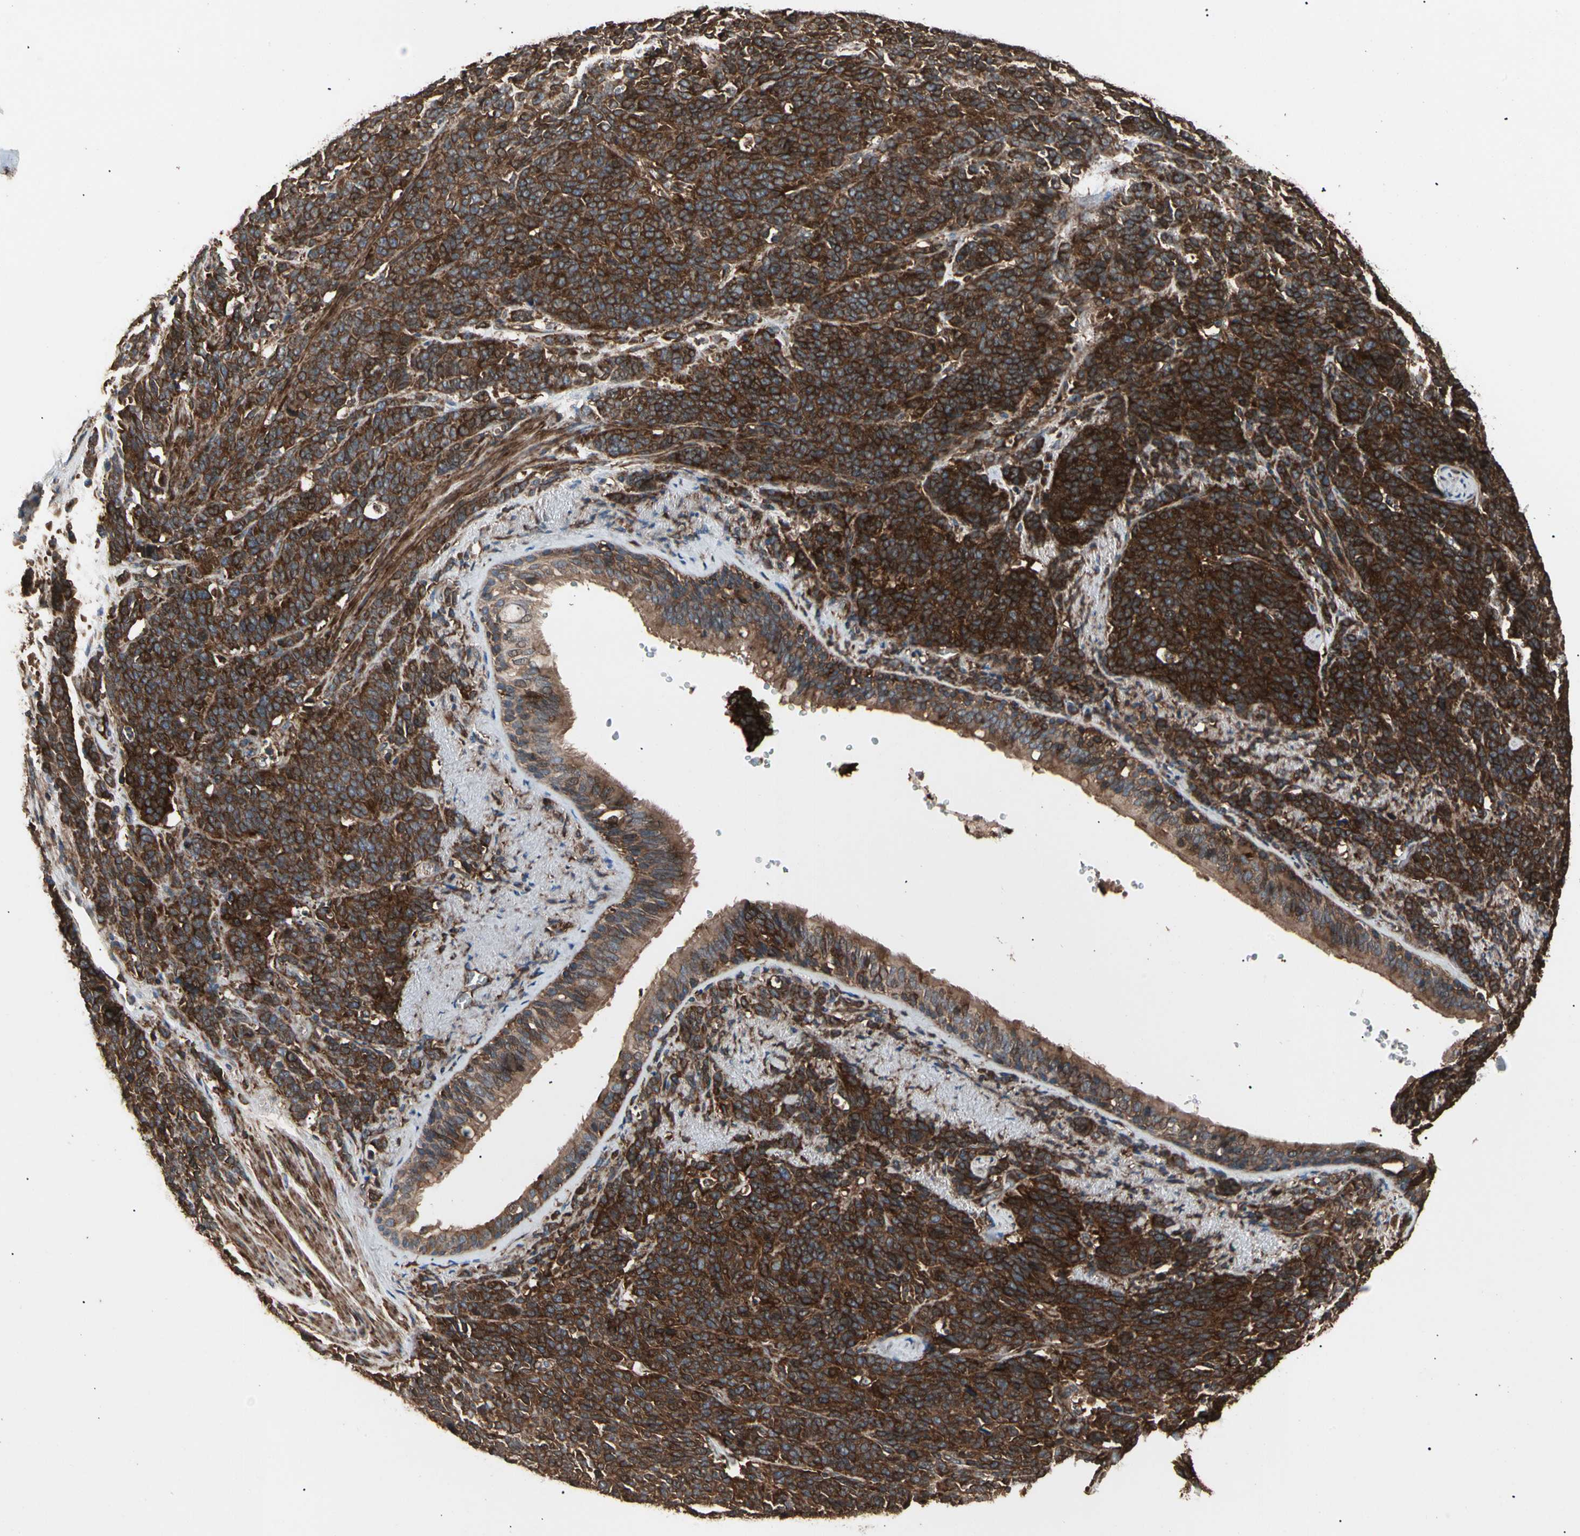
{"staining": {"intensity": "strong", "quantity": ">75%", "location": "cytoplasmic/membranous"}, "tissue": "lung cancer", "cell_type": "Tumor cells", "image_type": "cancer", "snomed": [{"axis": "morphology", "description": "Neoplasm, malignant, NOS"}, {"axis": "topography", "description": "Lung"}], "caption": "Approximately >75% of tumor cells in lung cancer (malignant neoplasm) demonstrate strong cytoplasmic/membranous protein expression as visualized by brown immunohistochemical staining.", "gene": "AGBL2", "patient": {"sex": "female", "age": 58}}